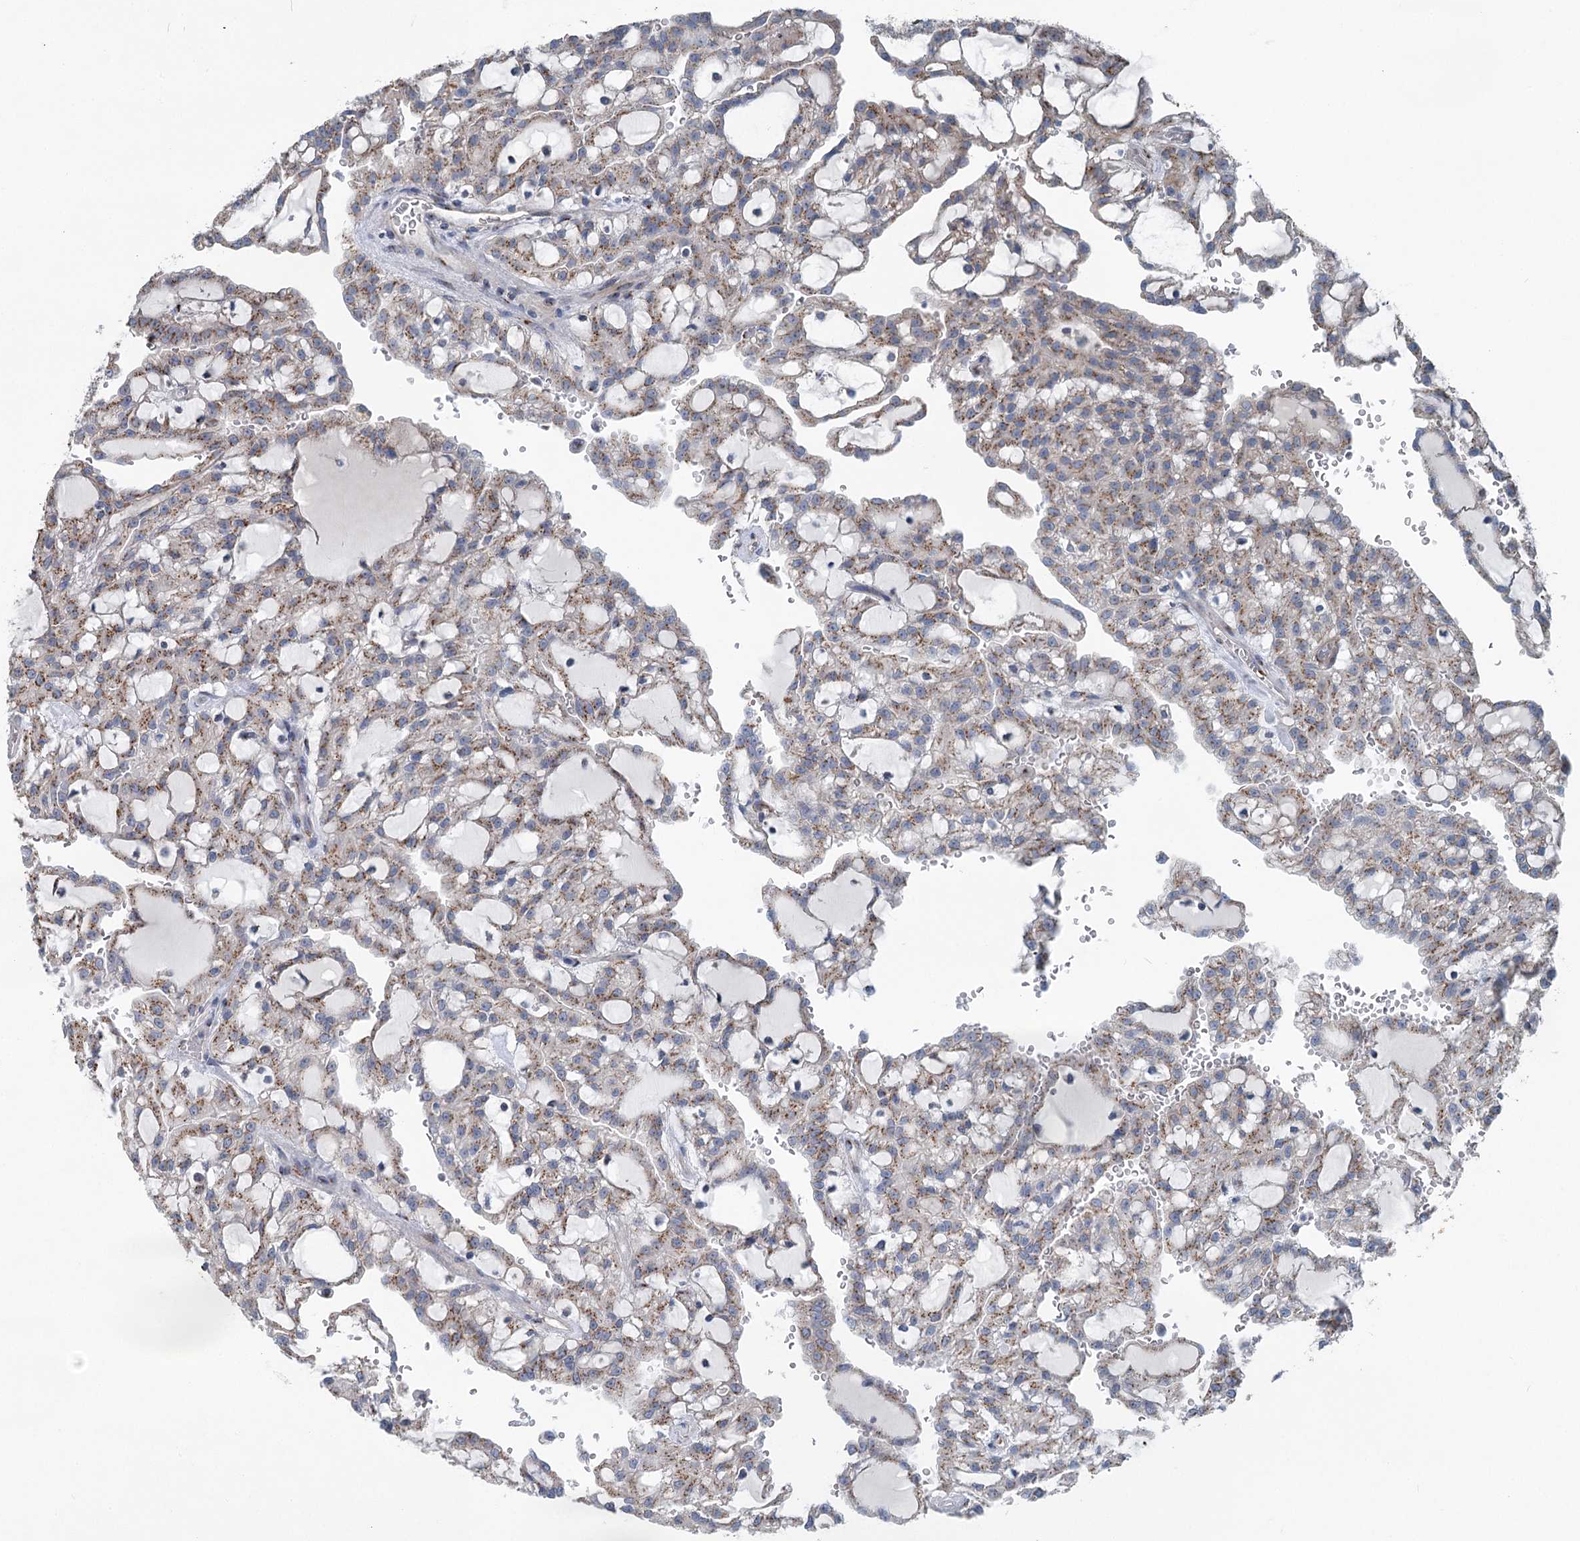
{"staining": {"intensity": "moderate", "quantity": "25%-75%", "location": "cytoplasmic/membranous"}, "tissue": "renal cancer", "cell_type": "Tumor cells", "image_type": "cancer", "snomed": [{"axis": "morphology", "description": "Adenocarcinoma, NOS"}, {"axis": "topography", "description": "Kidney"}], "caption": "Immunohistochemistry photomicrograph of neoplastic tissue: human renal cancer (adenocarcinoma) stained using immunohistochemistry displays medium levels of moderate protein expression localized specifically in the cytoplasmic/membranous of tumor cells, appearing as a cytoplasmic/membranous brown color.", "gene": "ITIH5", "patient": {"sex": "male", "age": 63}}